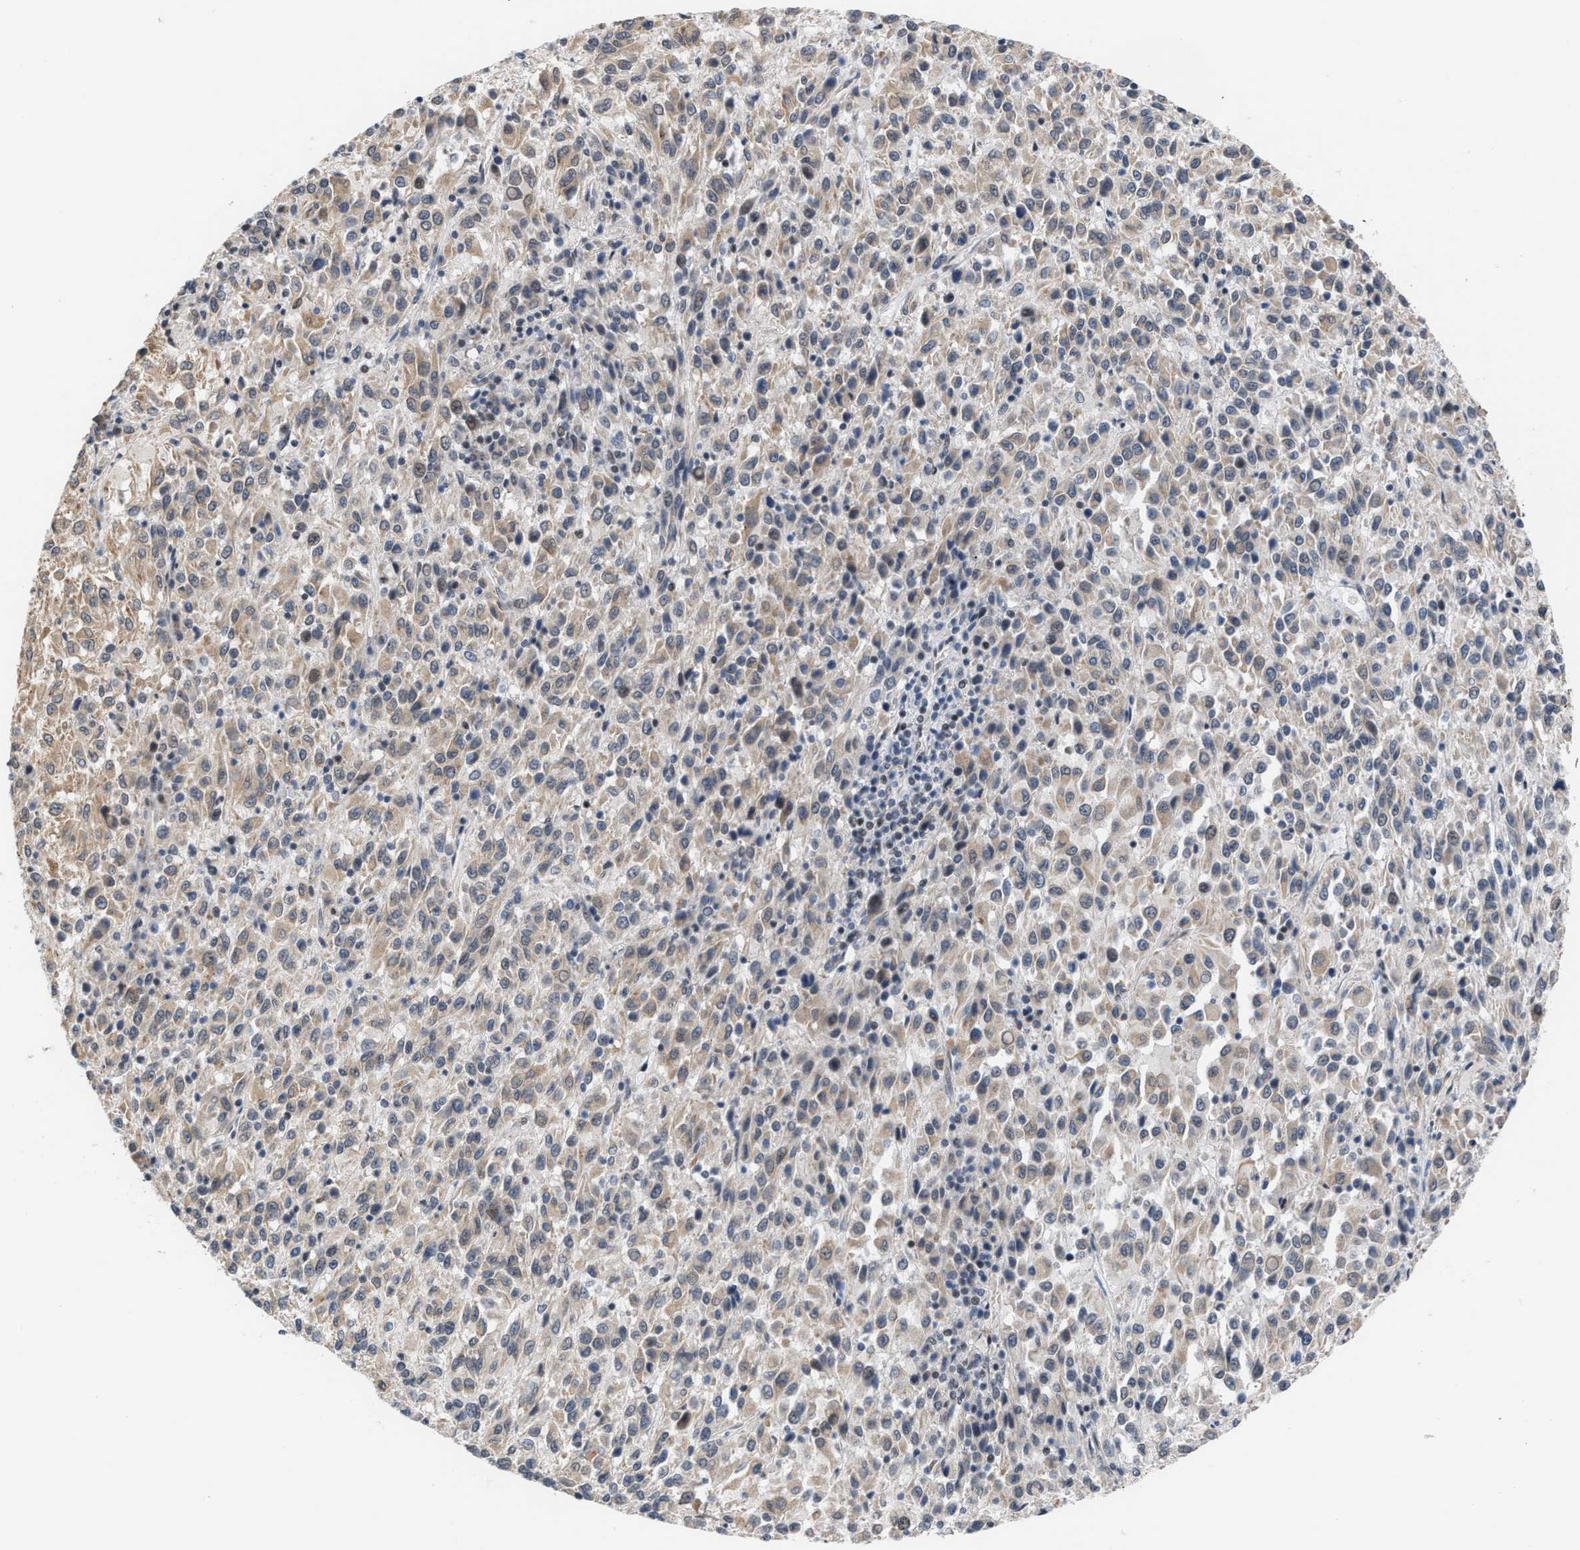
{"staining": {"intensity": "weak", "quantity": "25%-75%", "location": "cytoplasmic/membranous"}, "tissue": "melanoma", "cell_type": "Tumor cells", "image_type": "cancer", "snomed": [{"axis": "morphology", "description": "Malignant melanoma, Metastatic site"}, {"axis": "topography", "description": "Lung"}], "caption": "Immunohistochemistry of melanoma shows low levels of weak cytoplasmic/membranous staining in about 25%-75% of tumor cells. The staining was performed using DAB (3,3'-diaminobenzidine) to visualize the protein expression in brown, while the nuclei were stained in blue with hematoxylin (Magnification: 20x).", "gene": "TXNRD3", "patient": {"sex": "male", "age": 64}}